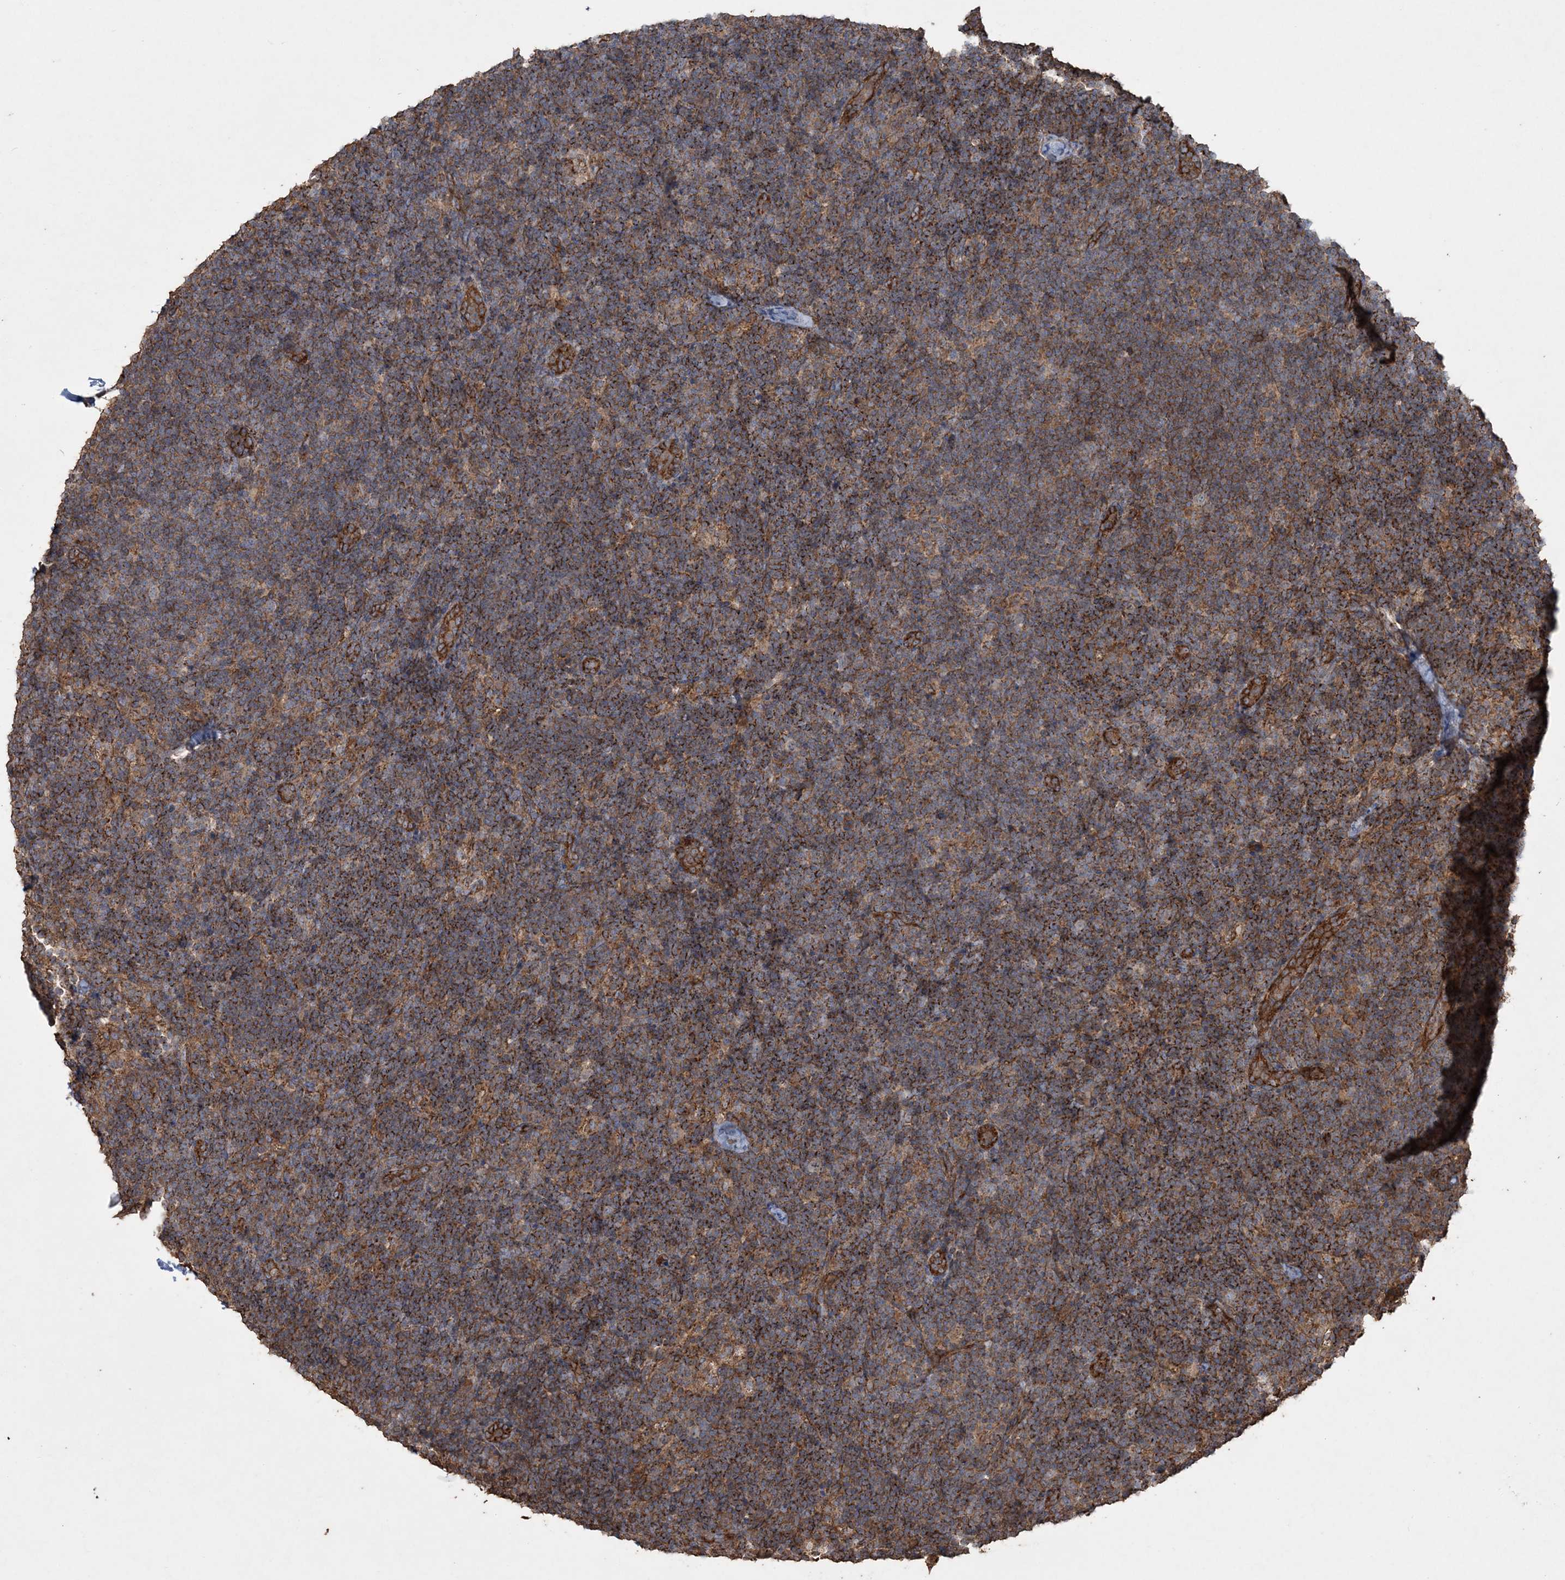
{"staining": {"intensity": "moderate", "quantity": ">75%", "location": "cytoplasmic/membranous"}, "tissue": "lymph node", "cell_type": "Germinal center cells", "image_type": "normal", "snomed": [{"axis": "morphology", "description": "Normal tissue, NOS"}, {"axis": "topography", "description": "Lymph node"}], "caption": "Unremarkable lymph node reveals moderate cytoplasmic/membranous expression in about >75% of germinal center cells, visualized by immunohistochemistry.", "gene": "TTC7A", "patient": {"sex": "female", "age": 22}}